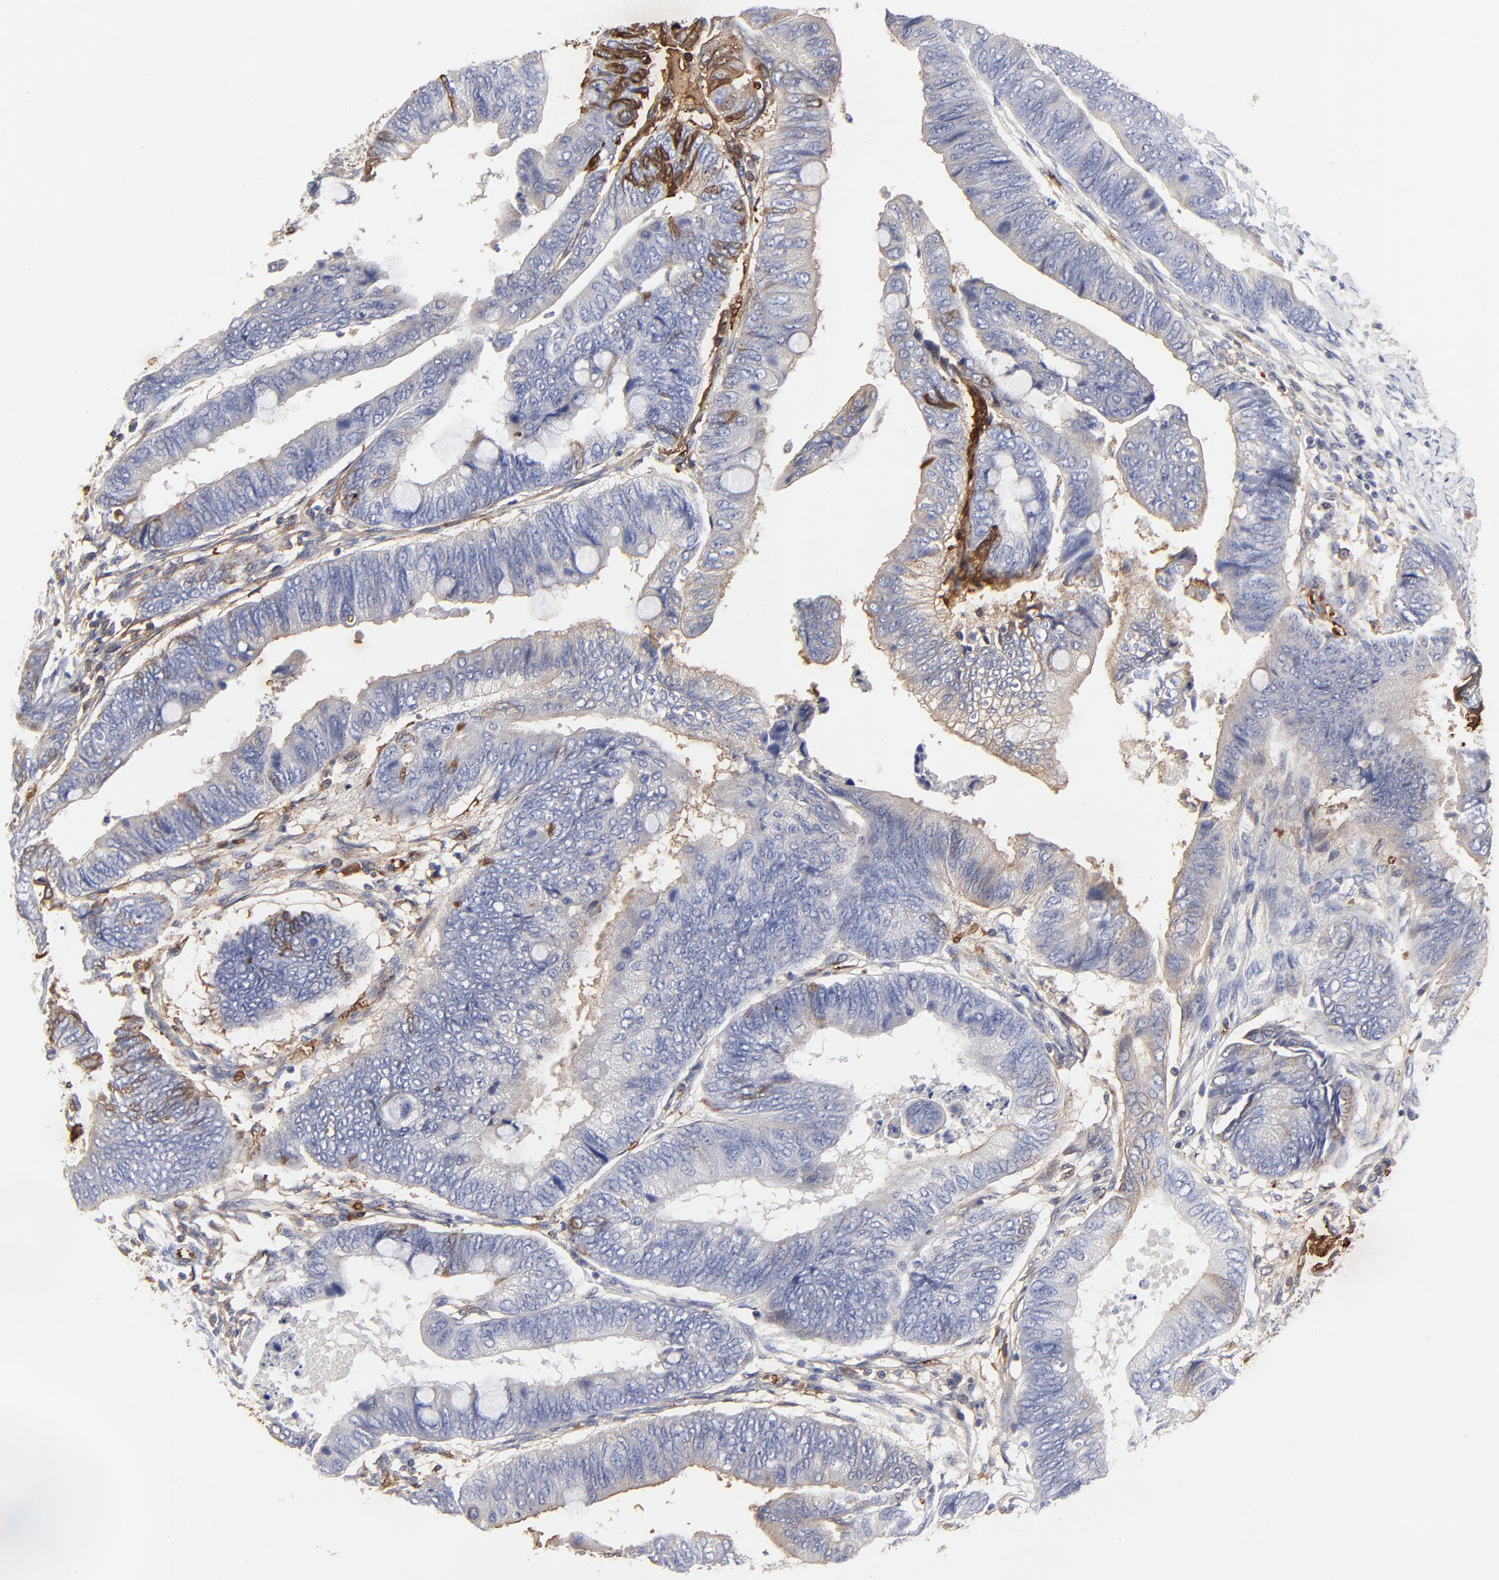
{"staining": {"intensity": "strong", "quantity": "<25%", "location": "cytoplasmic/membranous"}, "tissue": "colorectal cancer", "cell_type": "Tumor cells", "image_type": "cancer", "snomed": [{"axis": "morphology", "description": "Normal tissue, NOS"}, {"axis": "morphology", "description": "Adenocarcinoma, NOS"}, {"axis": "topography", "description": "Rectum"}, {"axis": "topography", "description": "Peripheral nerve tissue"}], "caption": "High-power microscopy captured an IHC micrograph of colorectal cancer, revealing strong cytoplasmic/membranous staining in about <25% of tumor cells. (Brightfield microscopy of DAB IHC at high magnification).", "gene": "PAG1", "patient": {"sex": "male", "age": 92}}